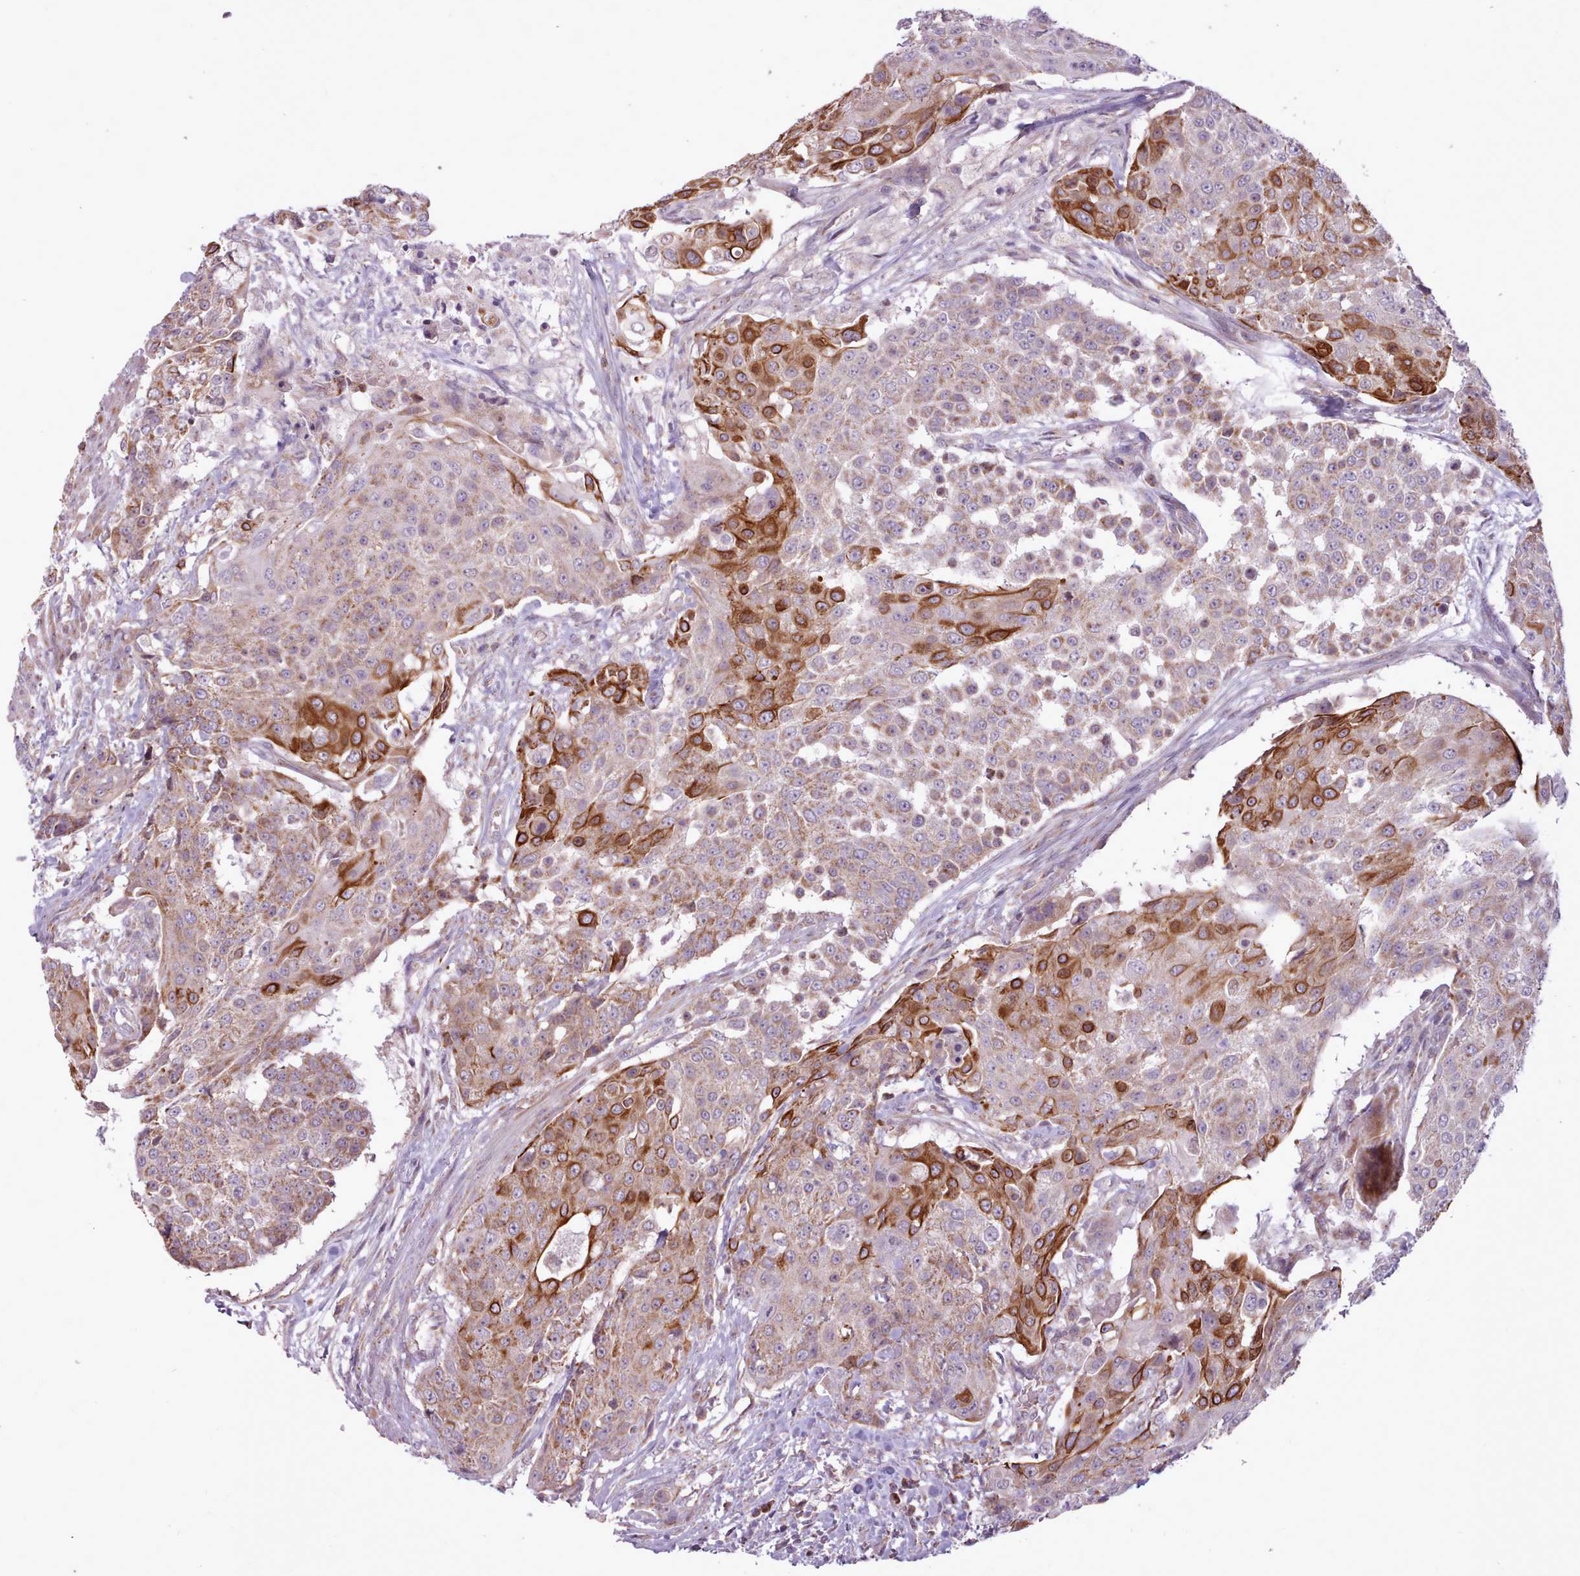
{"staining": {"intensity": "strong", "quantity": "<25%", "location": "cytoplasmic/membranous"}, "tissue": "urothelial cancer", "cell_type": "Tumor cells", "image_type": "cancer", "snomed": [{"axis": "morphology", "description": "Urothelial carcinoma, High grade"}, {"axis": "topography", "description": "Urinary bladder"}], "caption": "This micrograph exhibits urothelial cancer stained with immunohistochemistry to label a protein in brown. The cytoplasmic/membranous of tumor cells show strong positivity for the protein. Nuclei are counter-stained blue.", "gene": "LIN7C", "patient": {"sex": "female", "age": 63}}